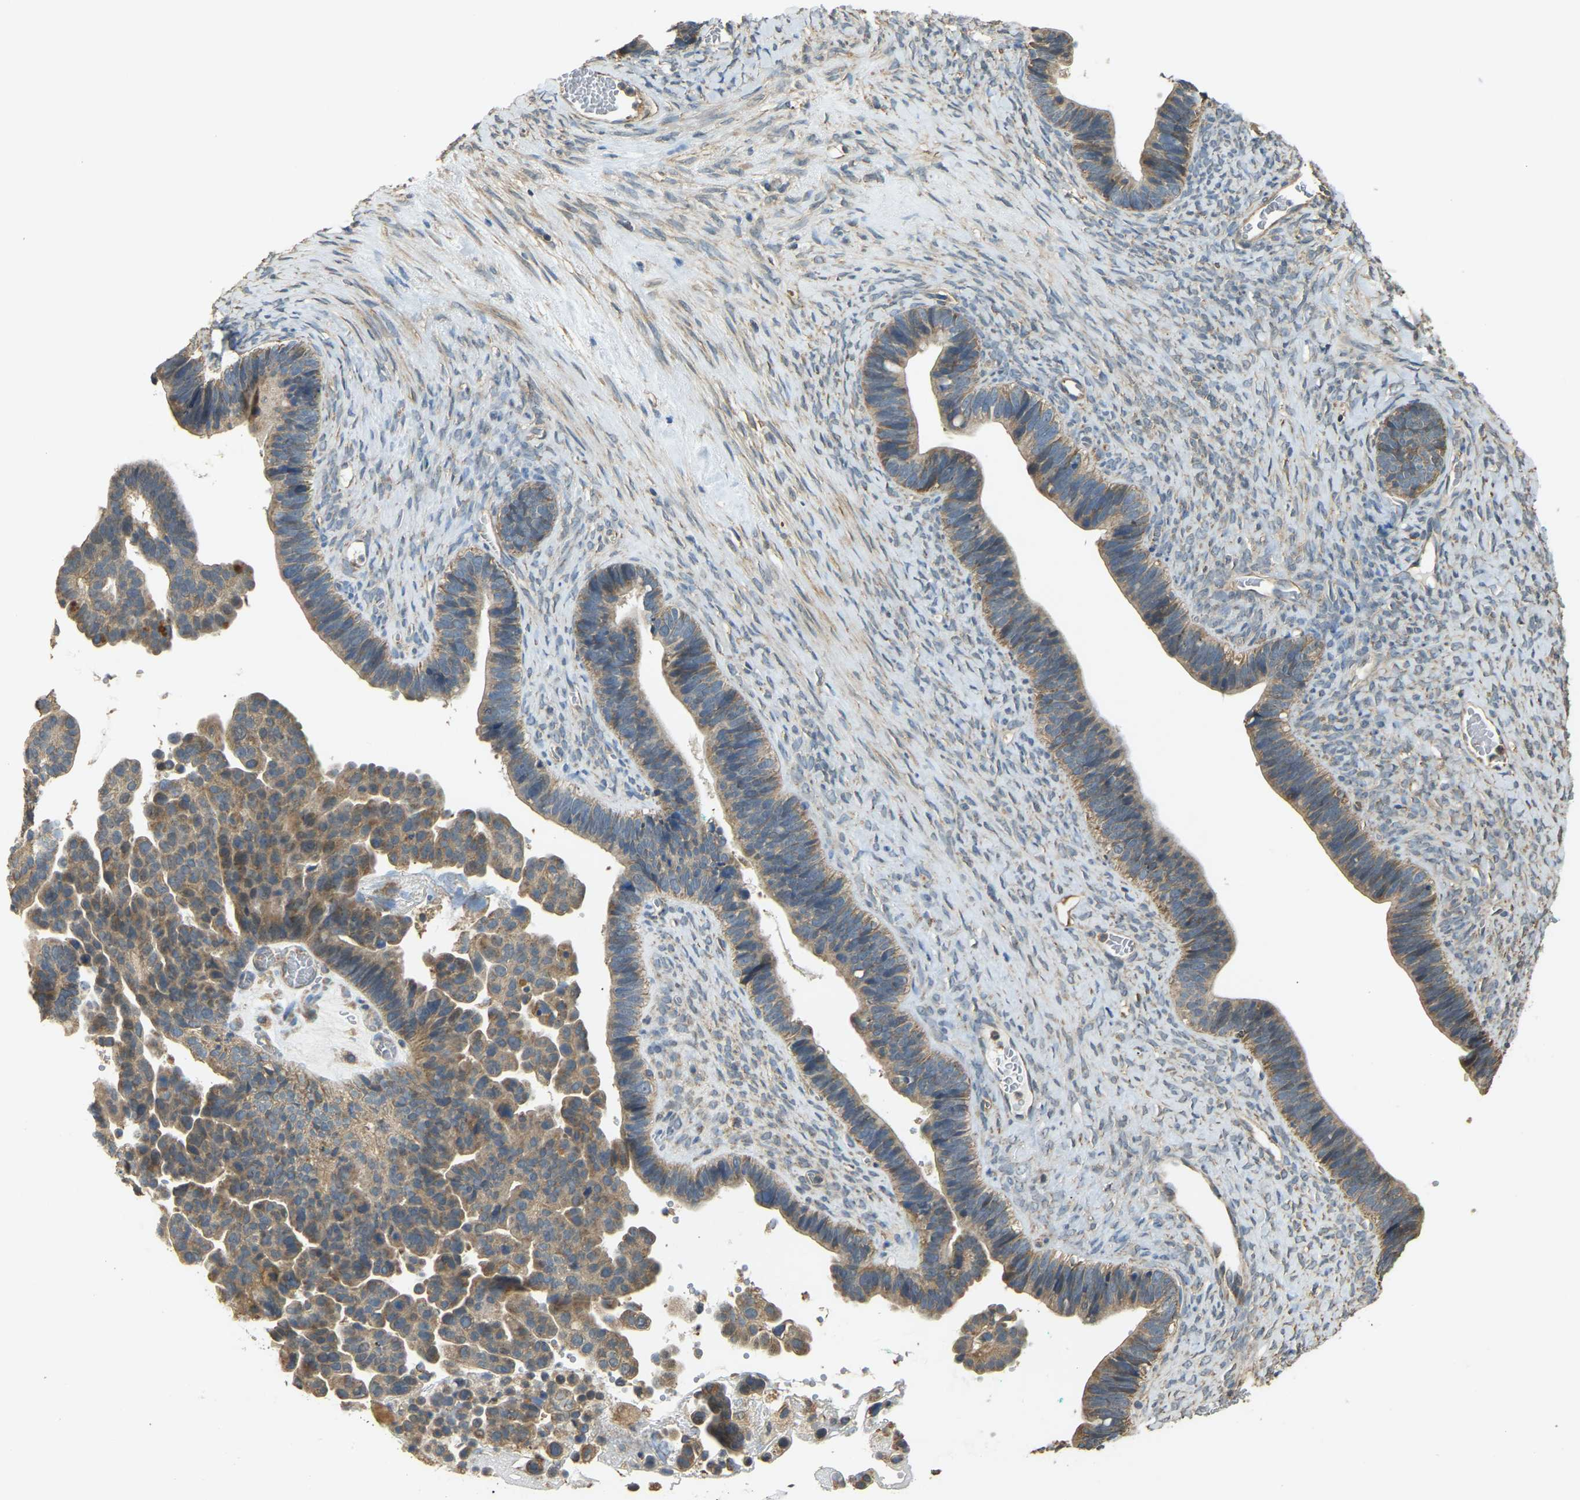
{"staining": {"intensity": "moderate", "quantity": ">75%", "location": "cytoplasmic/membranous"}, "tissue": "ovarian cancer", "cell_type": "Tumor cells", "image_type": "cancer", "snomed": [{"axis": "morphology", "description": "Cystadenocarcinoma, serous, NOS"}, {"axis": "topography", "description": "Ovary"}], "caption": "Ovarian cancer (serous cystadenocarcinoma) was stained to show a protein in brown. There is medium levels of moderate cytoplasmic/membranous positivity in about >75% of tumor cells.", "gene": "GNG2", "patient": {"sex": "female", "age": 56}}